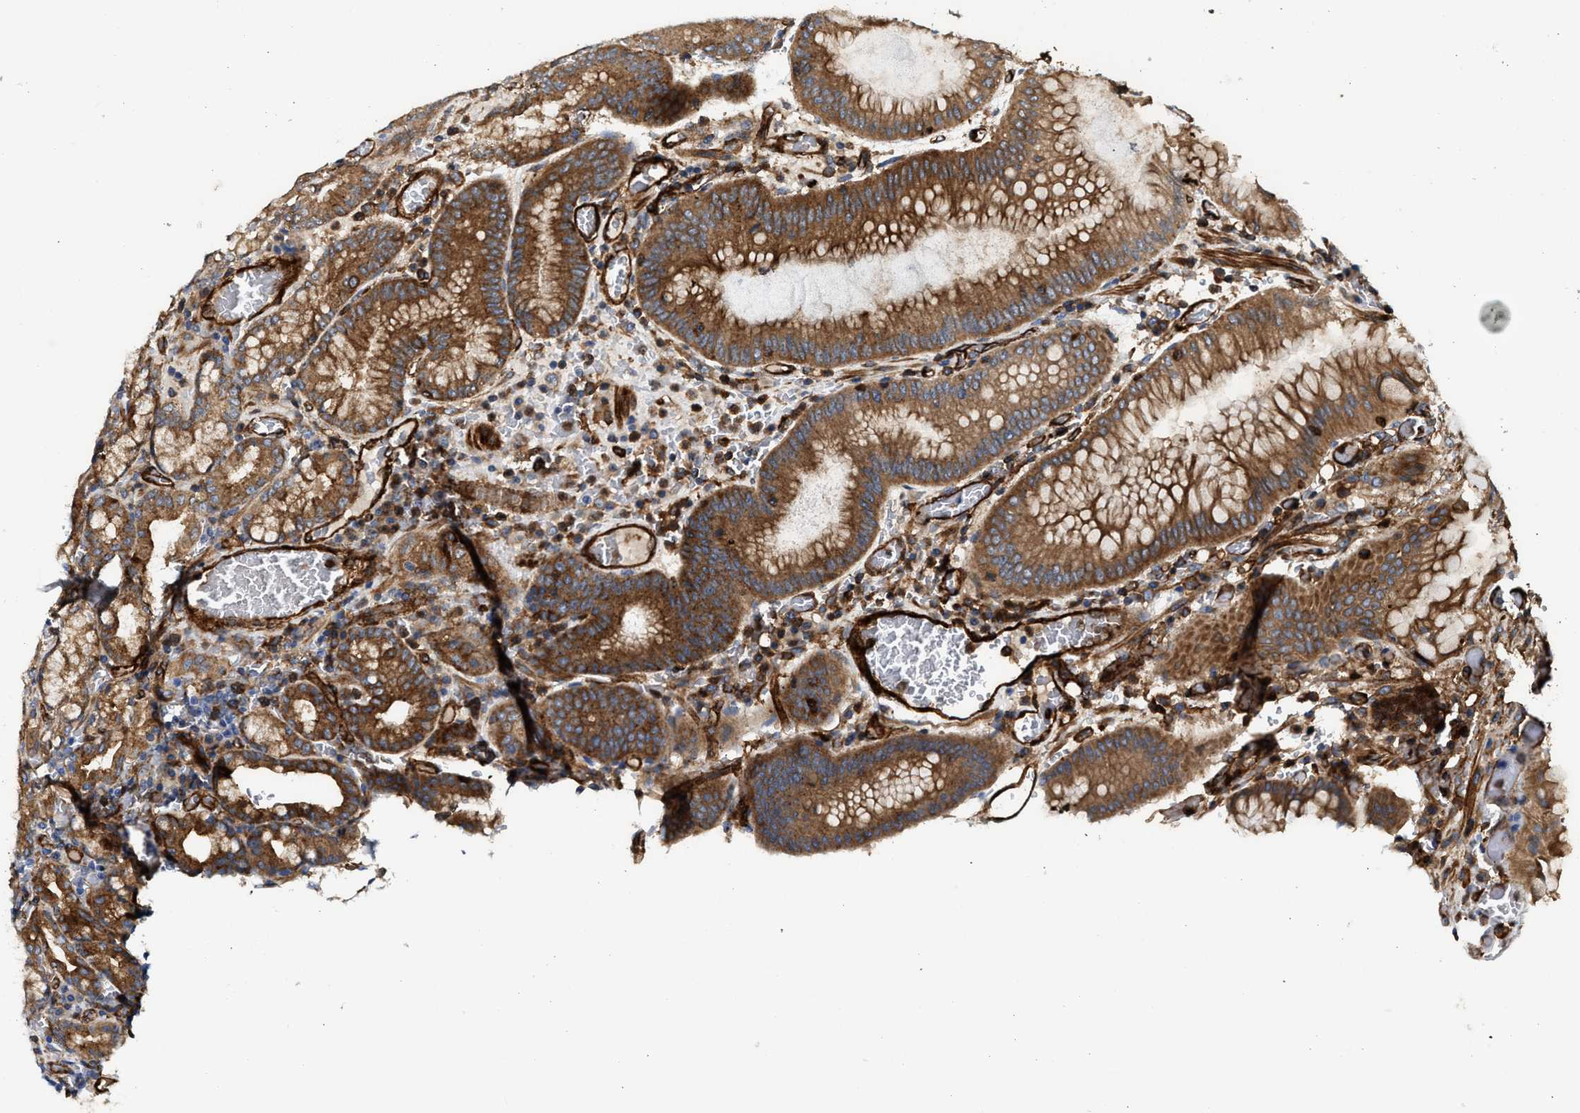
{"staining": {"intensity": "strong", "quantity": "25%-75%", "location": "cytoplasmic/membranous"}, "tissue": "stomach", "cell_type": "Glandular cells", "image_type": "normal", "snomed": [{"axis": "morphology", "description": "Normal tissue, NOS"}, {"axis": "morphology", "description": "Carcinoid, malignant, NOS"}, {"axis": "topography", "description": "Stomach, upper"}], "caption": "Brown immunohistochemical staining in unremarkable human stomach exhibits strong cytoplasmic/membranous expression in about 25%-75% of glandular cells. (Brightfield microscopy of DAB IHC at high magnification).", "gene": "HIP1", "patient": {"sex": "male", "age": 39}}